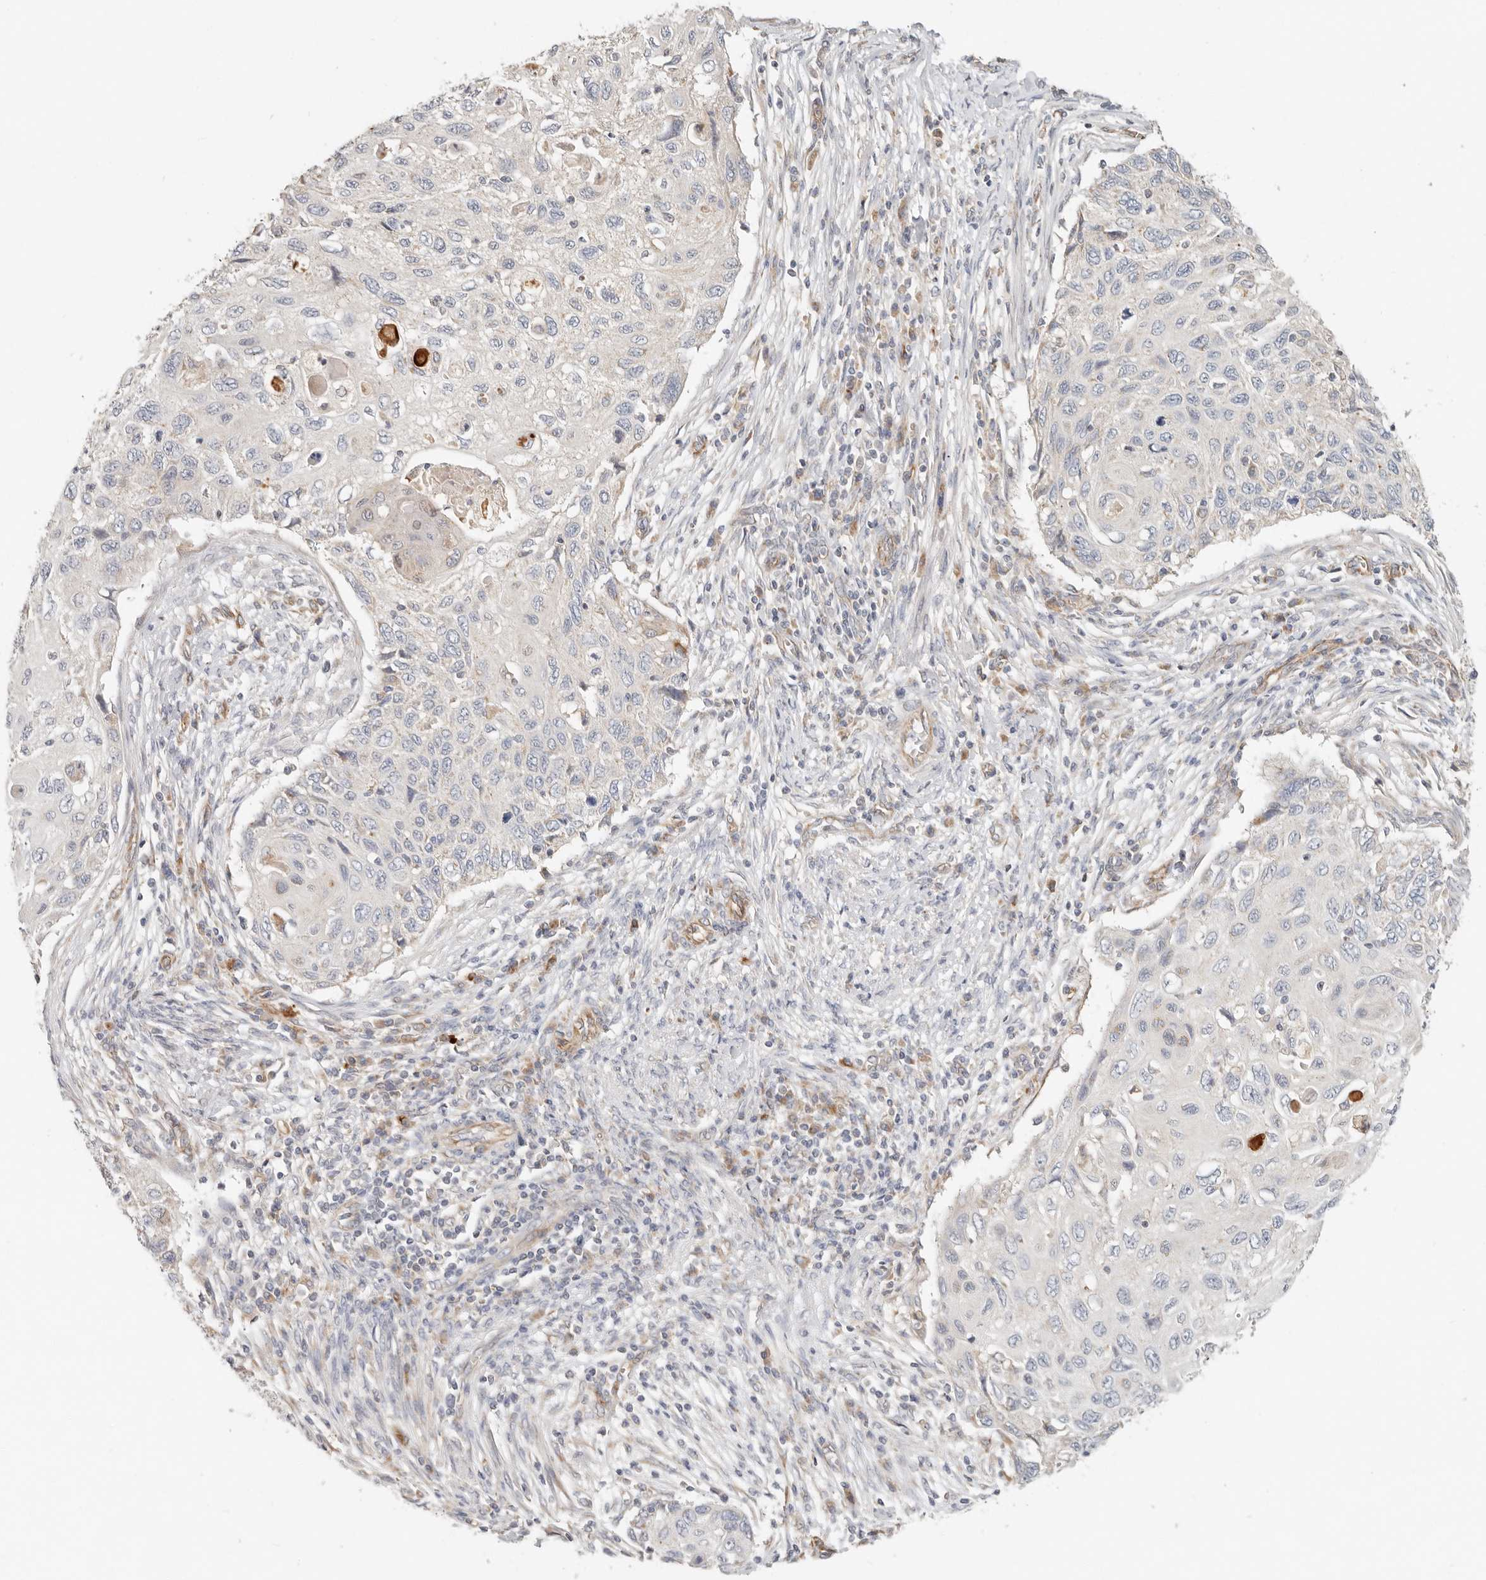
{"staining": {"intensity": "negative", "quantity": "none", "location": "none"}, "tissue": "cervical cancer", "cell_type": "Tumor cells", "image_type": "cancer", "snomed": [{"axis": "morphology", "description": "Squamous cell carcinoma, NOS"}, {"axis": "topography", "description": "Cervix"}], "caption": "Photomicrograph shows no protein expression in tumor cells of cervical squamous cell carcinoma tissue. (DAB (3,3'-diaminobenzidine) immunohistochemistry (IHC) visualized using brightfield microscopy, high magnification).", "gene": "SPRING1", "patient": {"sex": "female", "age": 70}}